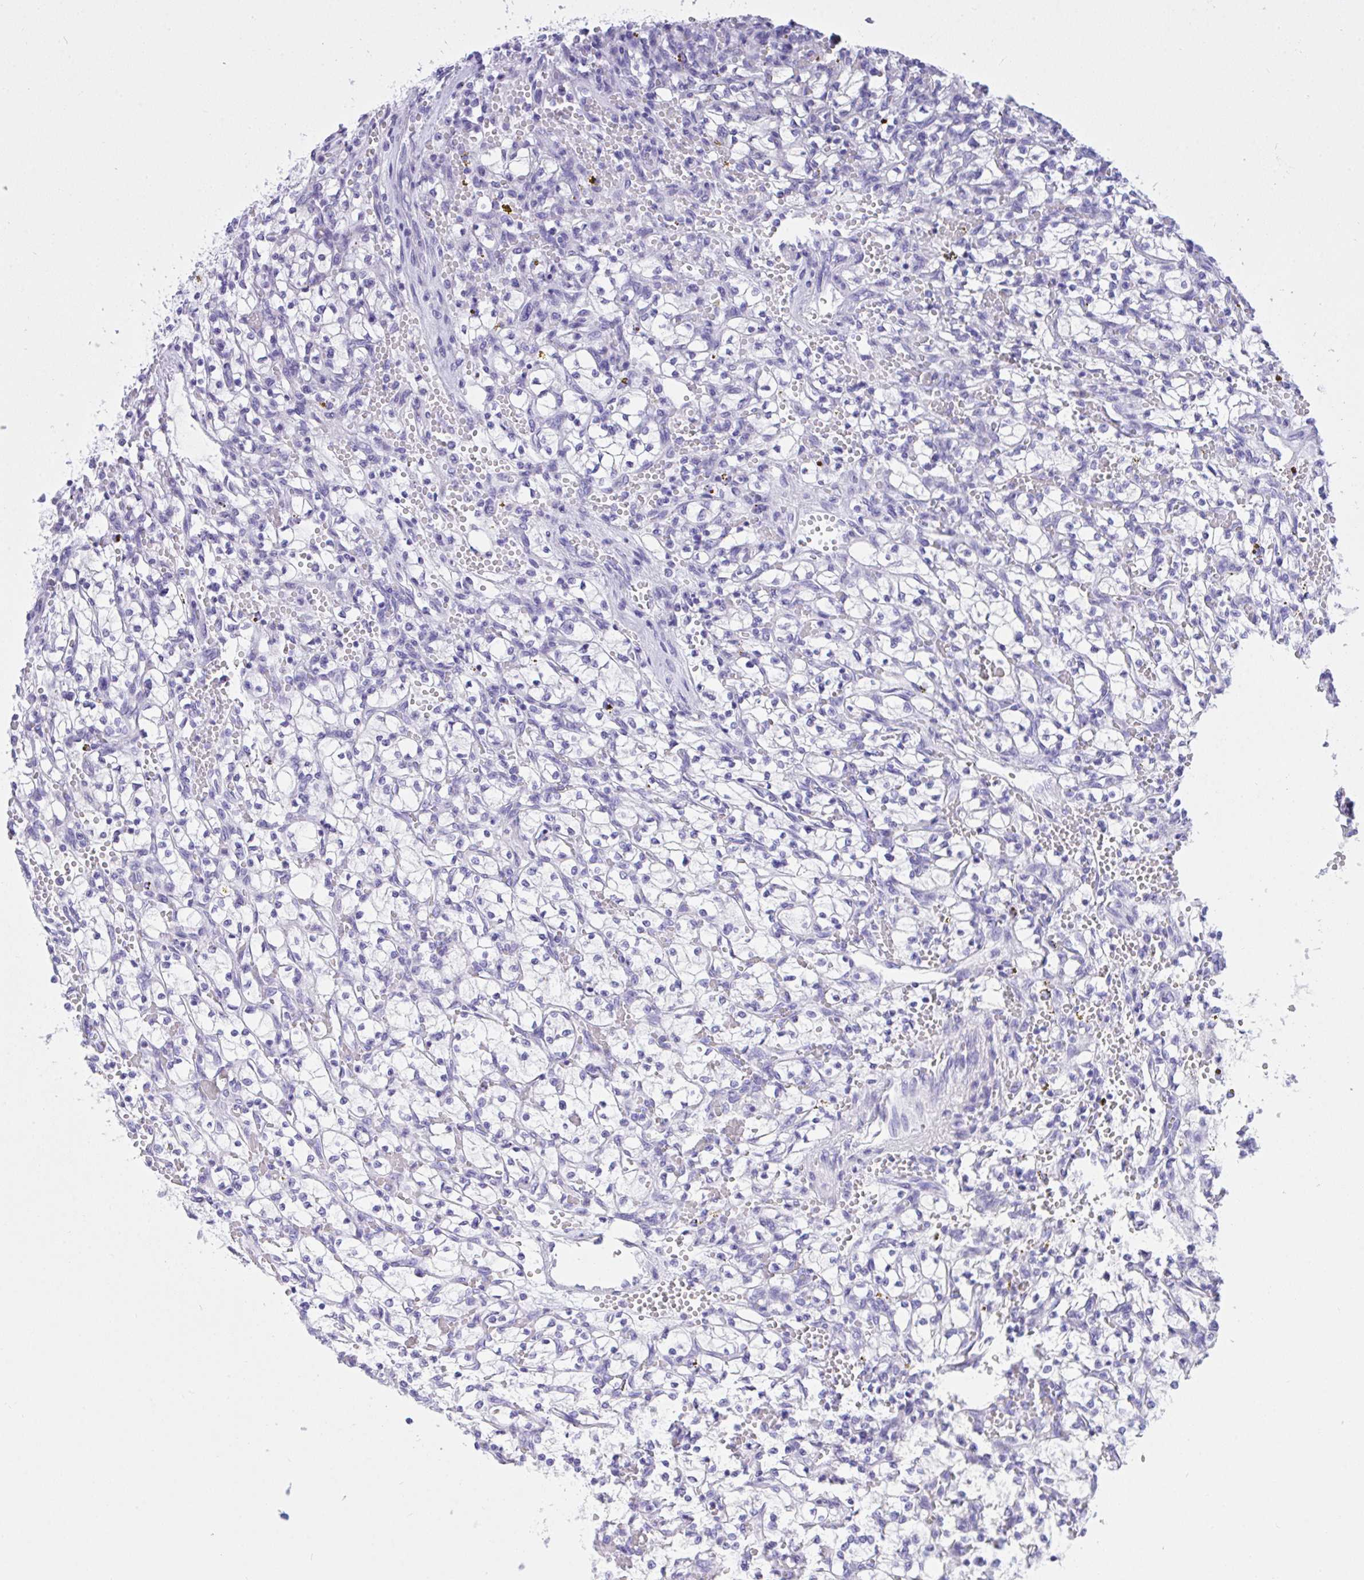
{"staining": {"intensity": "negative", "quantity": "none", "location": "none"}, "tissue": "renal cancer", "cell_type": "Tumor cells", "image_type": "cancer", "snomed": [{"axis": "morphology", "description": "Adenocarcinoma, NOS"}, {"axis": "topography", "description": "Kidney"}], "caption": "Image shows no protein staining in tumor cells of adenocarcinoma (renal) tissue.", "gene": "AKR1D1", "patient": {"sex": "female", "age": 64}}